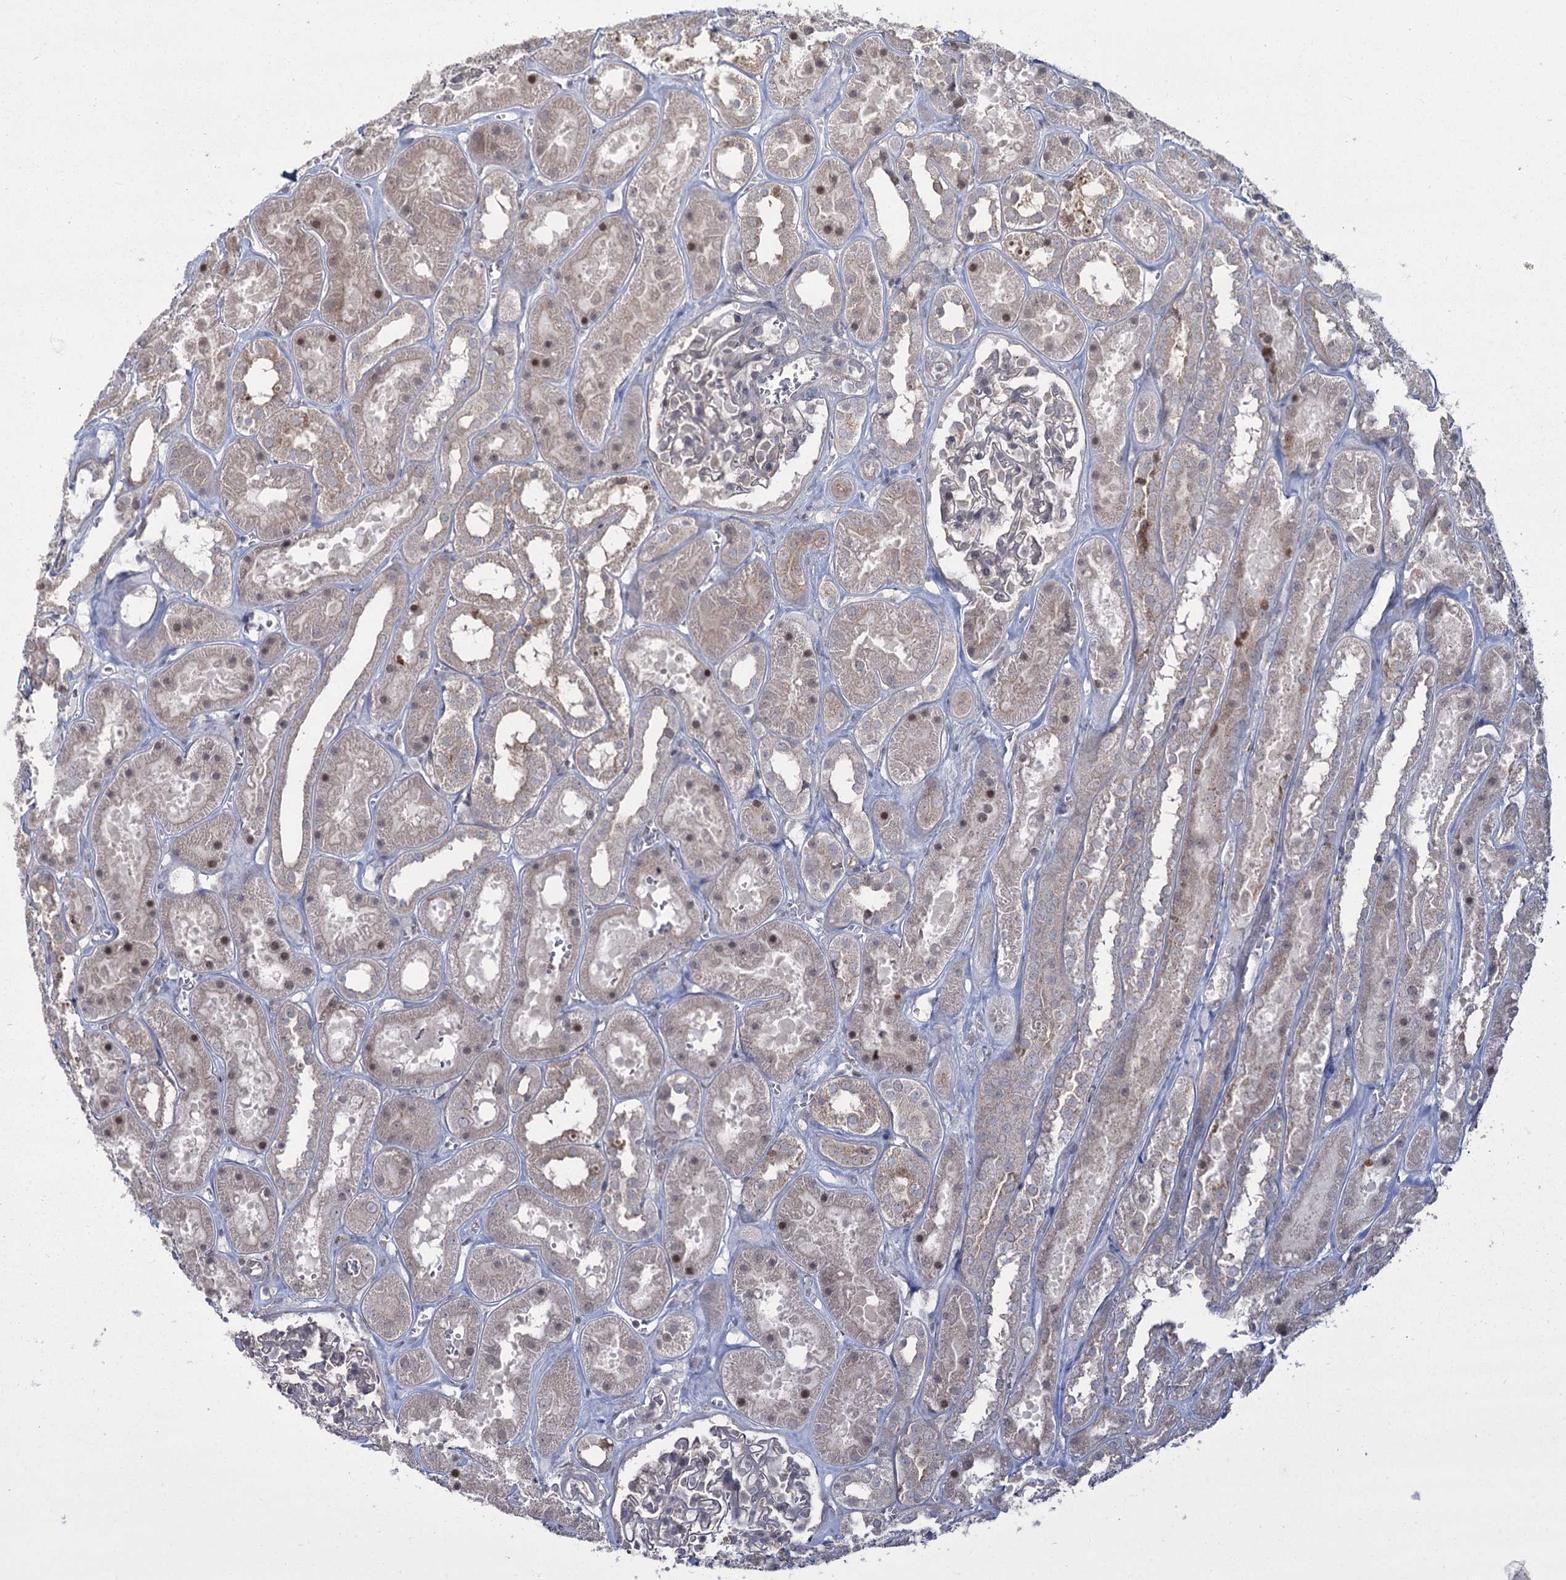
{"staining": {"intensity": "moderate", "quantity": "<25%", "location": "cytoplasmic/membranous"}, "tissue": "kidney", "cell_type": "Cells in glomeruli", "image_type": "normal", "snomed": [{"axis": "morphology", "description": "Normal tissue, NOS"}, {"axis": "topography", "description": "Kidney"}], "caption": "DAB immunohistochemical staining of unremarkable kidney exhibits moderate cytoplasmic/membranous protein expression in about <25% of cells in glomeruli. Using DAB (3,3'-diaminobenzidine) (brown) and hematoxylin (blue) stains, captured at high magnification using brightfield microscopy.", "gene": "AP2M1", "patient": {"sex": "female", "age": 41}}